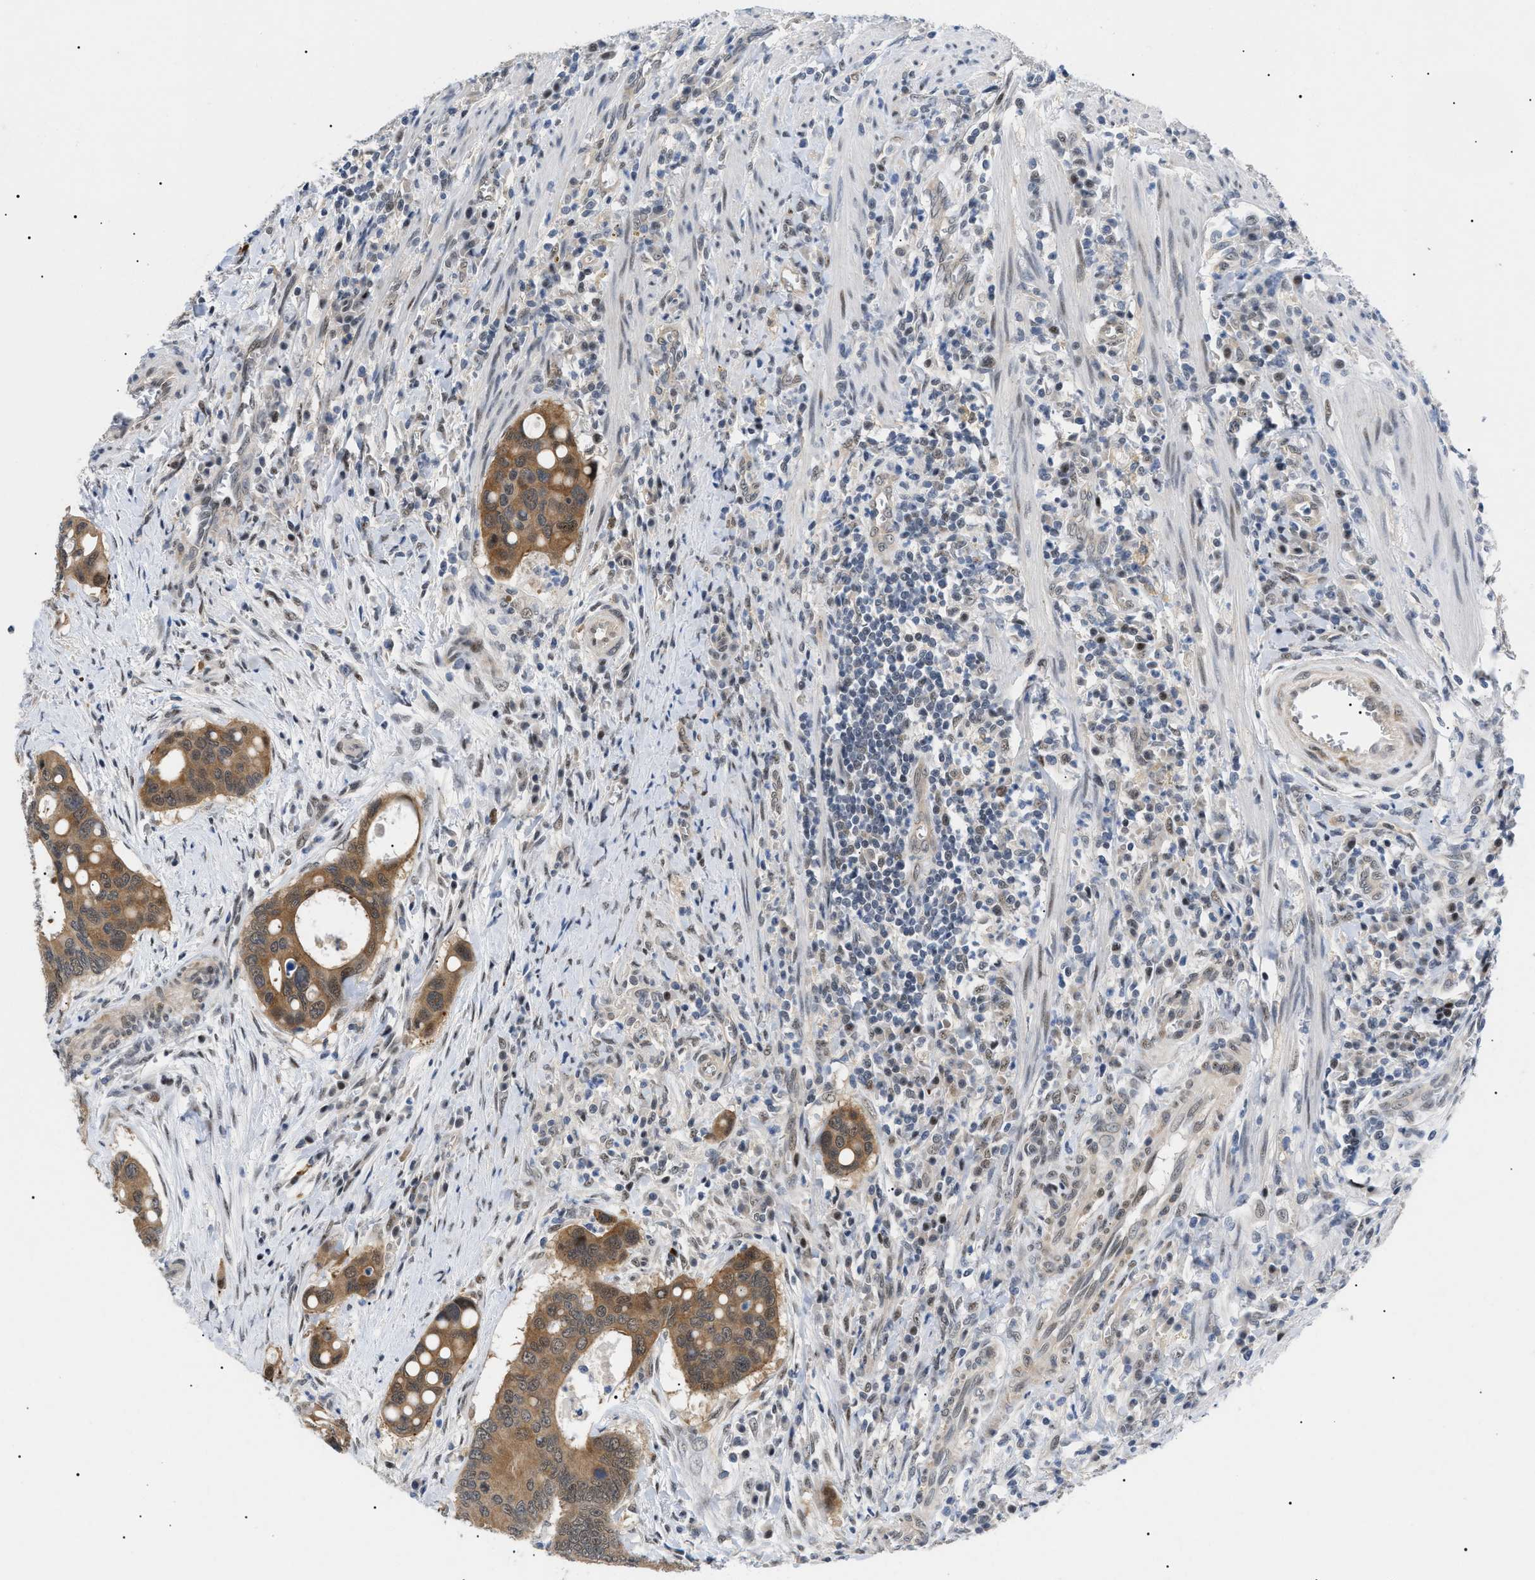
{"staining": {"intensity": "moderate", "quantity": ">75%", "location": "cytoplasmic/membranous,nuclear"}, "tissue": "colorectal cancer", "cell_type": "Tumor cells", "image_type": "cancer", "snomed": [{"axis": "morphology", "description": "Inflammation, NOS"}, {"axis": "morphology", "description": "Adenocarcinoma, NOS"}, {"axis": "topography", "description": "Colon"}], "caption": "High-magnification brightfield microscopy of colorectal cancer (adenocarcinoma) stained with DAB (3,3'-diaminobenzidine) (brown) and counterstained with hematoxylin (blue). tumor cells exhibit moderate cytoplasmic/membranous and nuclear positivity is identified in approximately>75% of cells.", "gene": "GARRE1", "patient": {"sex": "male", "age": 72}}